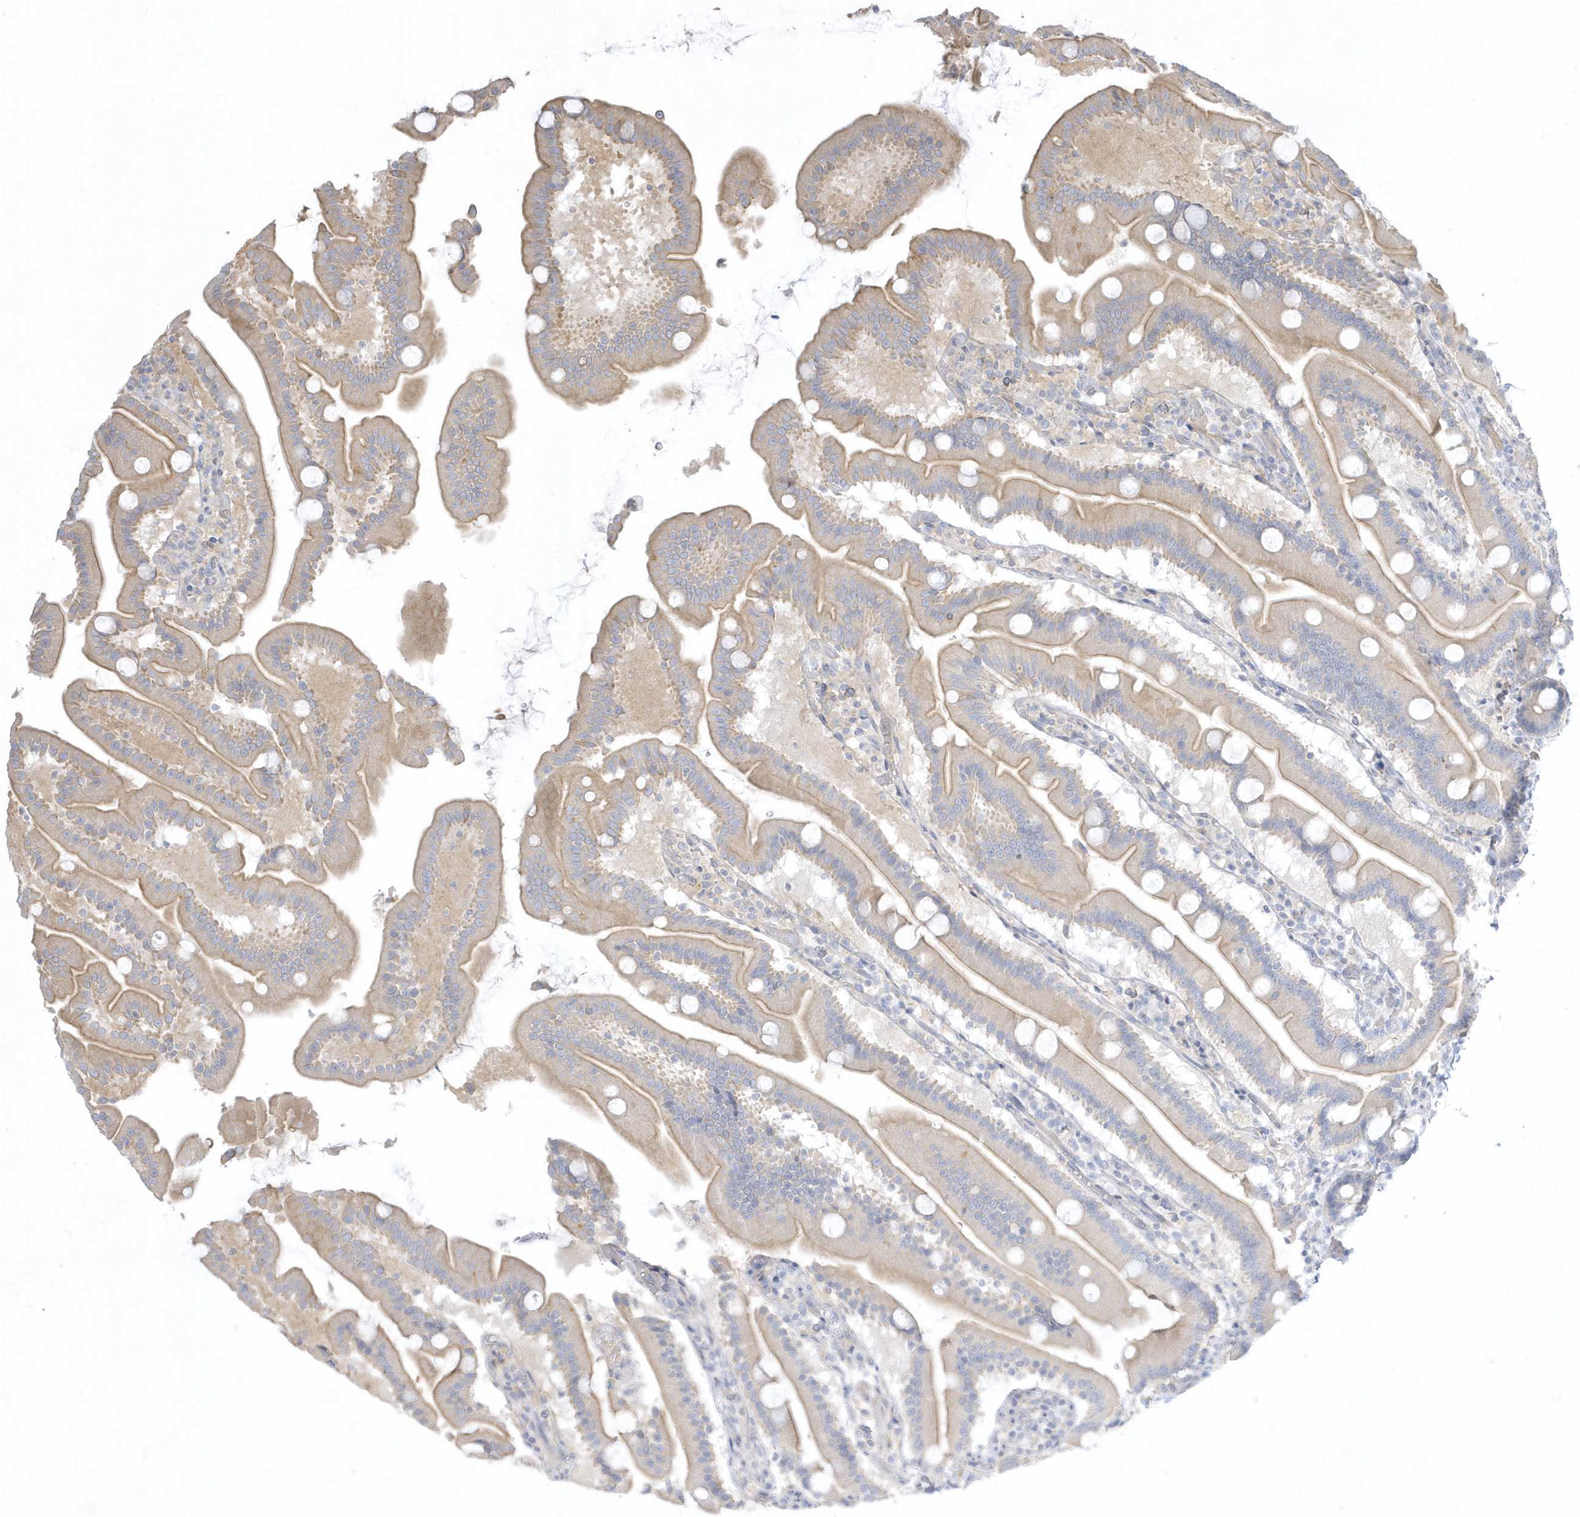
{"staining": {"intensity": "moderate", "quantity": "25%-75%", "location": "cytoplasmic/membranous"}, "tissue": "duodenum", "cell_type": "Glandular cells", "image_type": "normal", "snomed": [{"axis": "morphology", "description": "Normal tissue, NOS"}, {"axis": "topography", "description": "Duodenum"}], "caption": "Immunohistochemical staining of unremarkable duodenum shows medium levels of moderate cytoplasmic/membranous positivity in about 25%-75% of glandular cells. The protein is stained brown, and the nuclei are stained in blue (DAB IHC with brightfield microscopy, high magnification).", "gene": "ARHGEF9", "patient": {"sex": "male", "age": 55}}